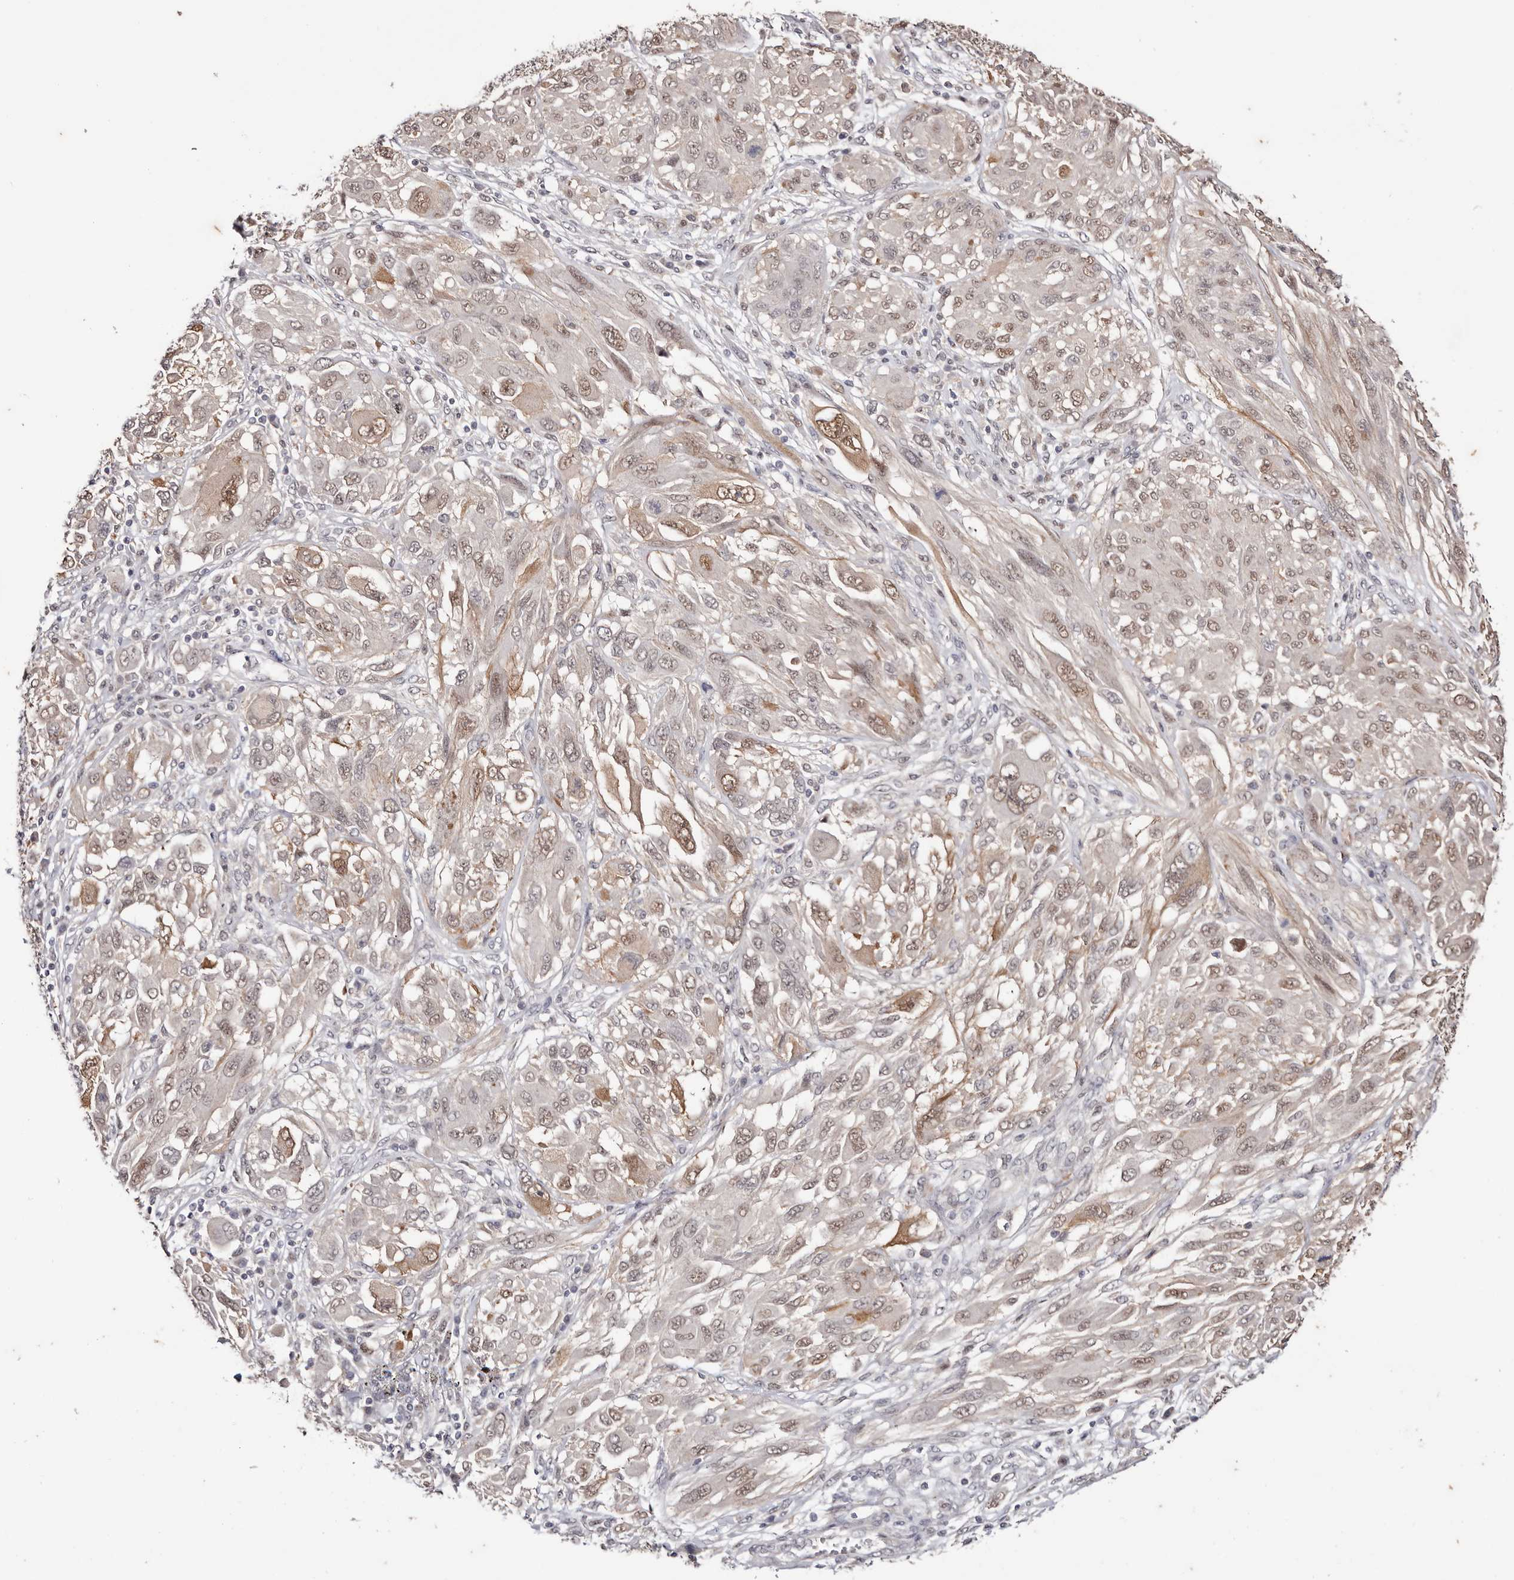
{"staining": {"intensity": "weak", "quantity": ">75%", "location": "cytoplasmic/membranous,nuclear"}, "tissue": "melanoma", "cell_type": "Tumor cells", "image_type": "cancer", "snomed": [{"axis": "morphology", "description": "Malignant melanoma, NOS"}, {"axis": "topography", "description": "Skin"}], "caption": "DAB immunohistochemical staining of human melanoma demonstrates weak cytoplasmic/membranous and nuclear protein staining in approximately >75% of tumor cells.", "gene": "TYW3", "patient": {"sex": "female", "age": 91}}